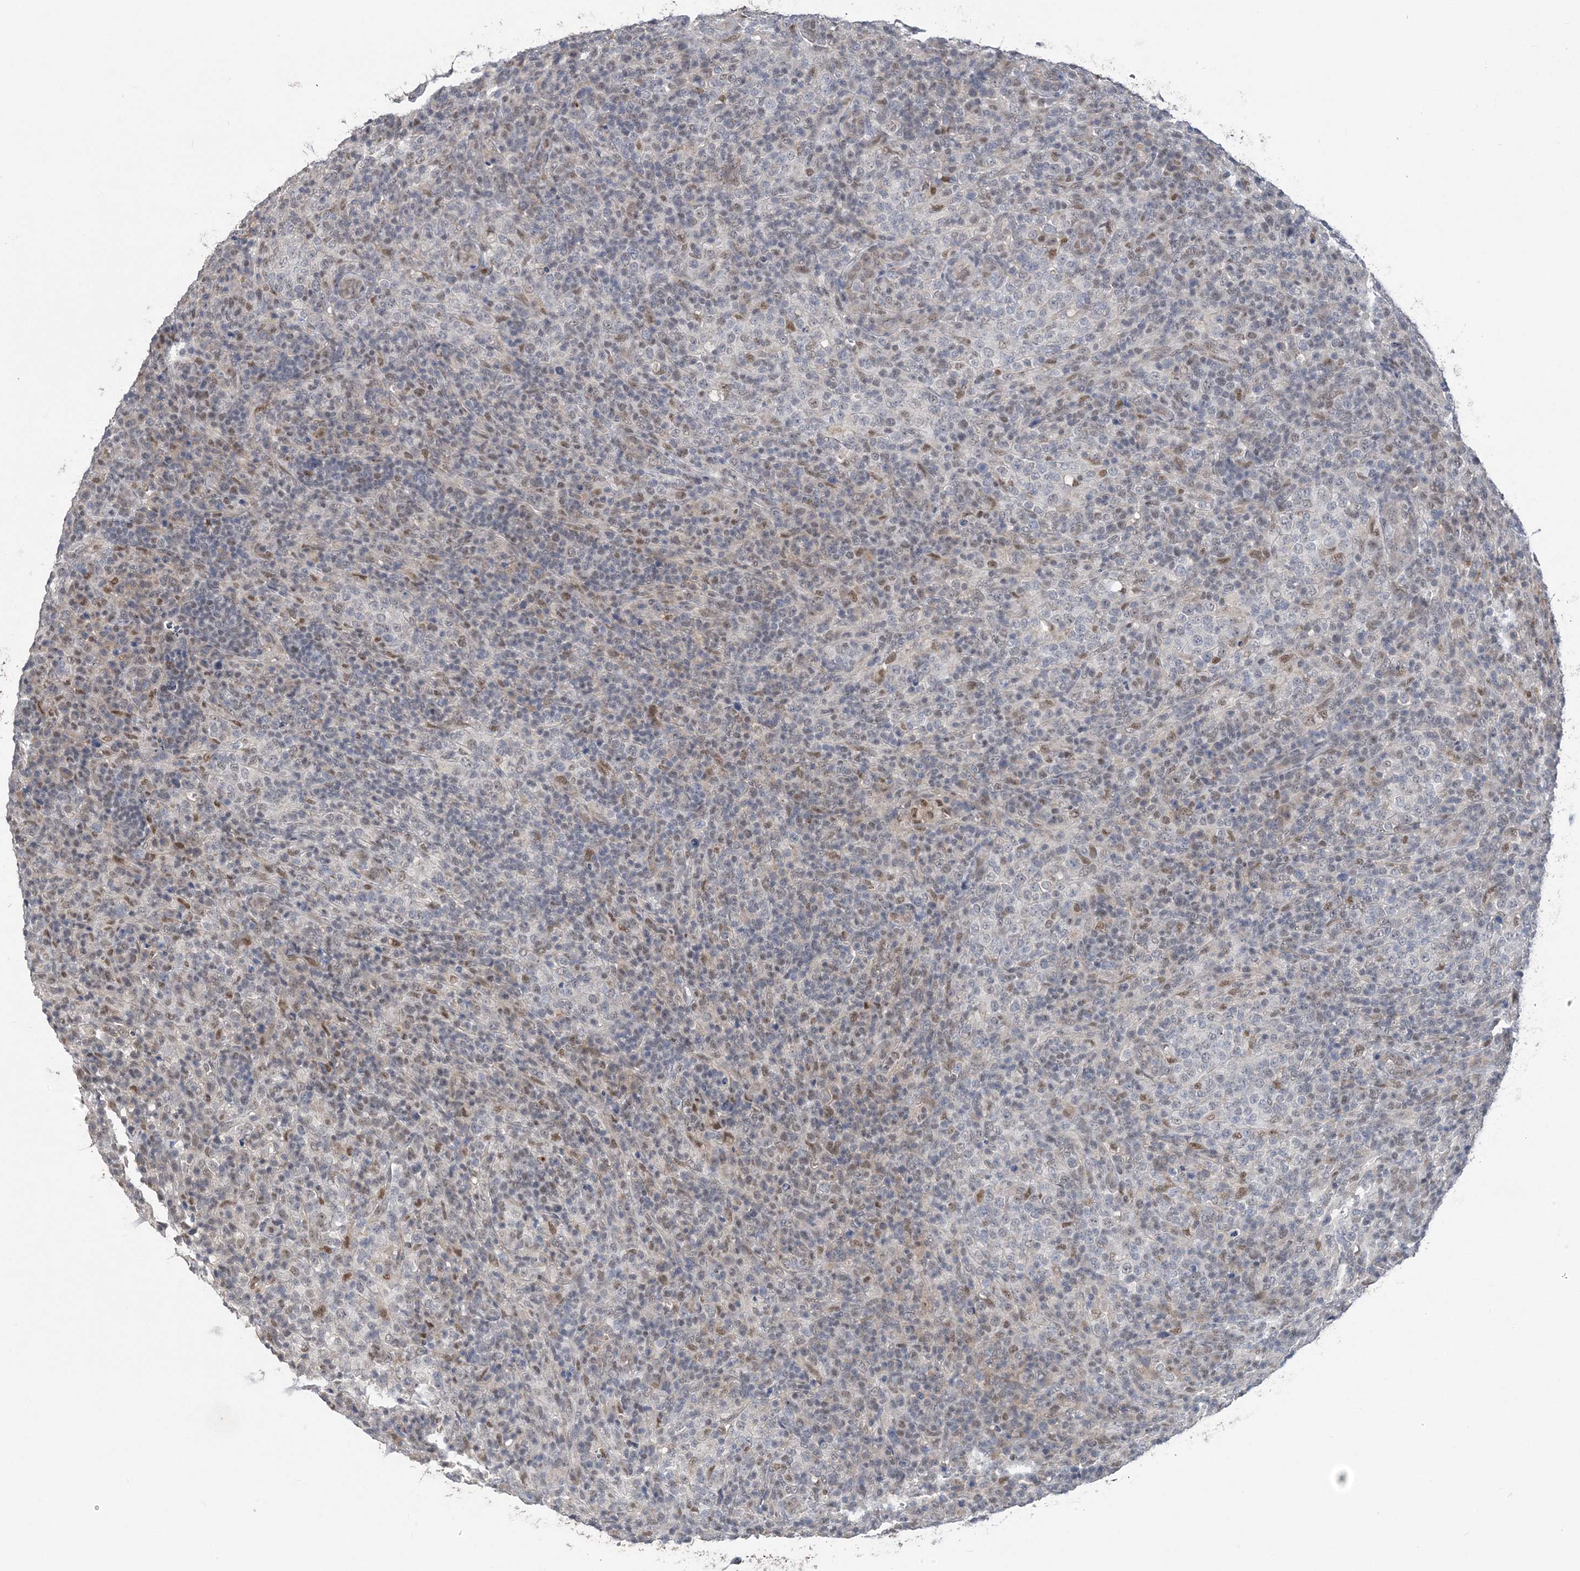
{"staining": {"intensity": "weak", "quantity": "<25%", "location": "nuclear"}, "tissue": "lymphoma", "cell_type": "Tumor cells", "image_type": "cancer", "snomed": [{"axis": "morphology", "description": "Malignant lymphoma, non-Hodgkin's type, High grade"}, {"axis": "topography", "description": "Lymph node"}], "caption": "High magnification brightfield microscopy of lymphoma stained with DAB (brown) and counterstained with hematoxylin (blue): tumor cells show no significant expression.", "gene": "ZBTB7A", "patient": {"sex": "female", "age": 76}}